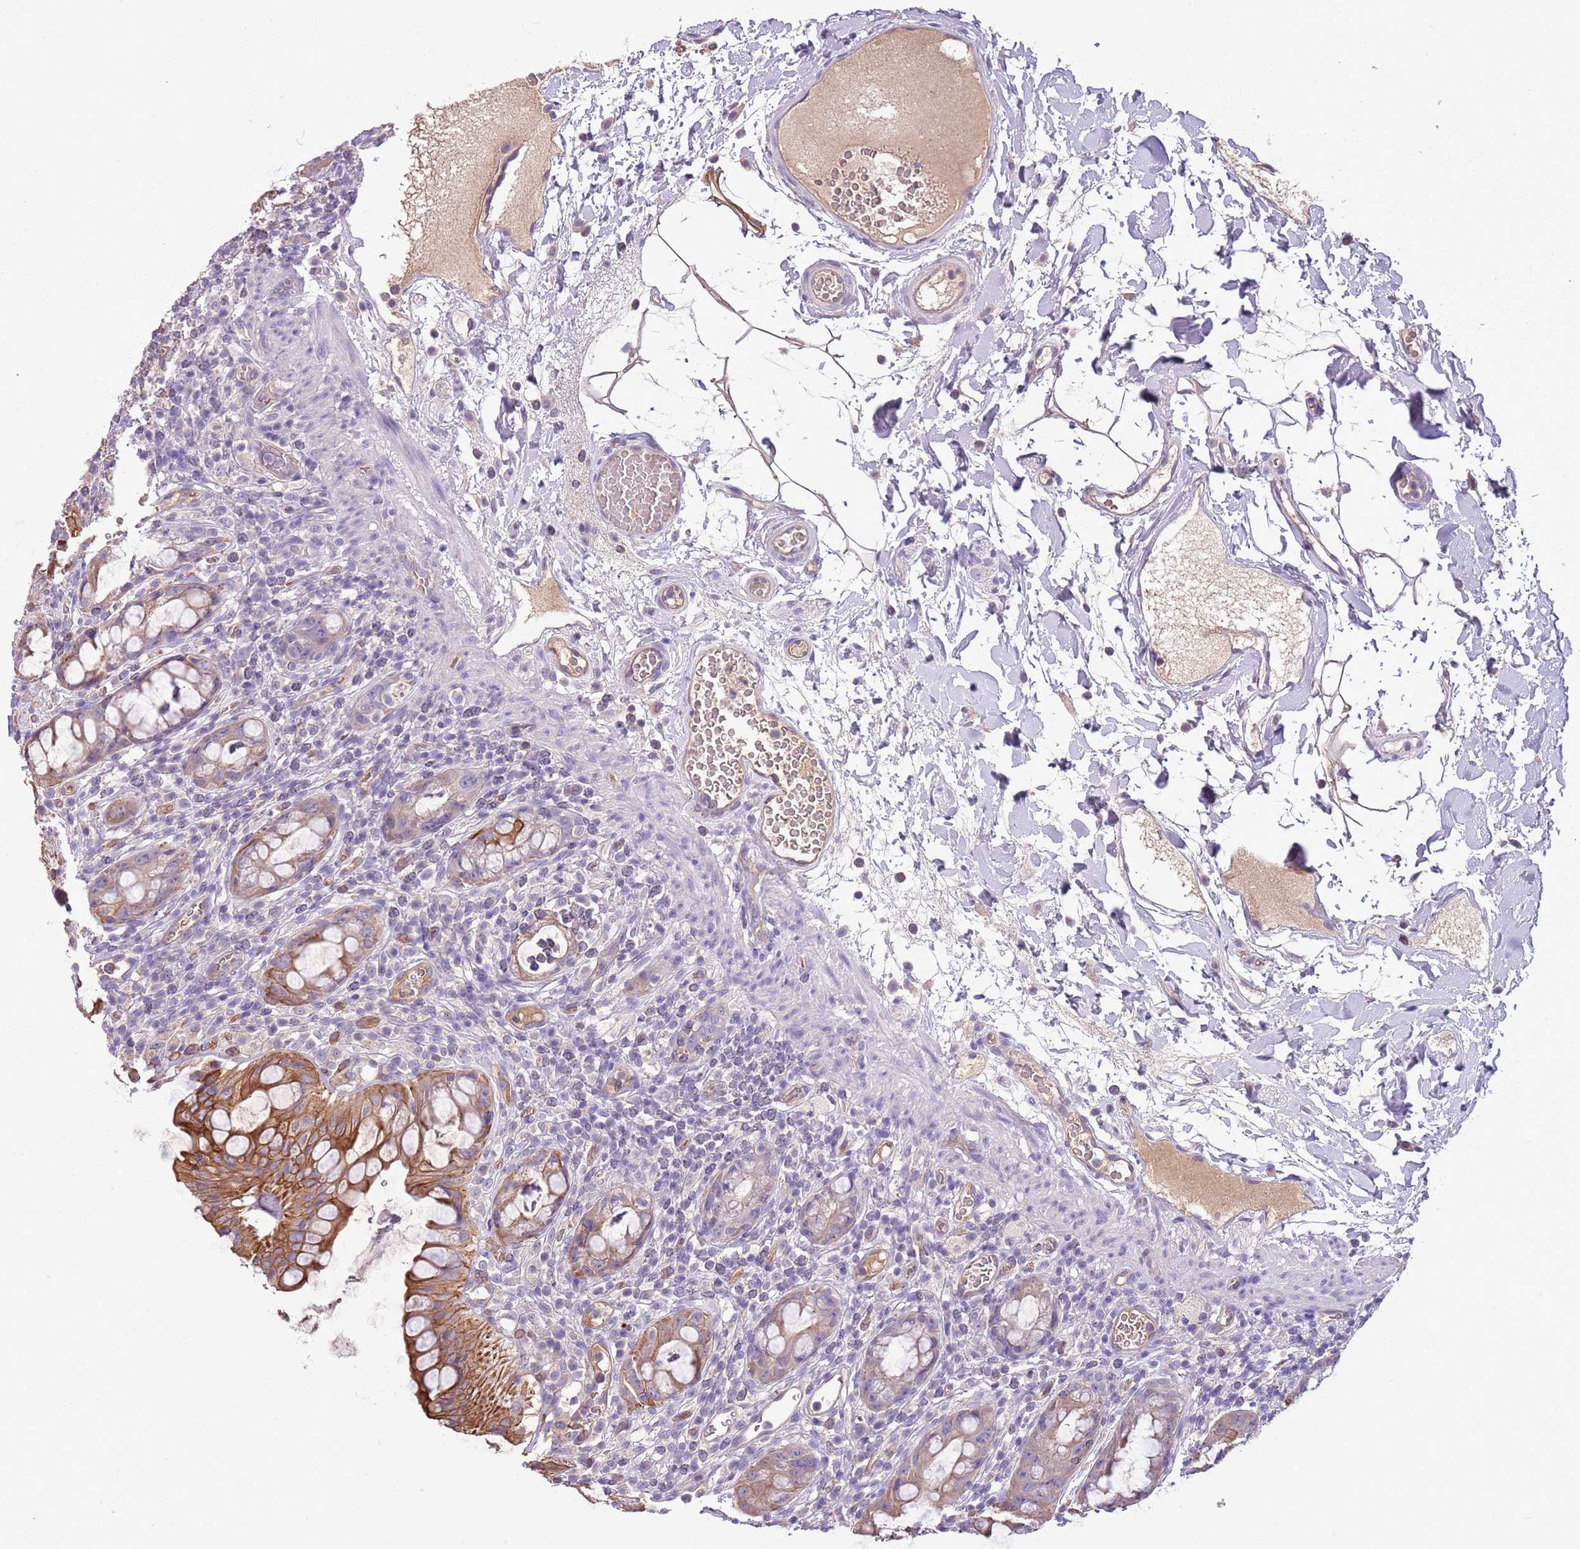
{"staining": {"intensity": "moderate", "quantity": "25%-75%", "location": "cytoplasmic/membranous"}, "tissue": "rectum", "cell_type": "Glandular cells", "image_type": "normal", "snomed": [{"axis": "morphology", "description": "Normal tissue, NOS"}, {"axis": "topography", "description": "Rectum"}], "caption": "The image reveals immunohistochemical staining of normal rectum. There is moderate cytoplasmic/membranous positivity is seen in approximately 25%-75% of glandular cells.", "gene": "HES3", "patient": {"sex": "female", "age": 57}}